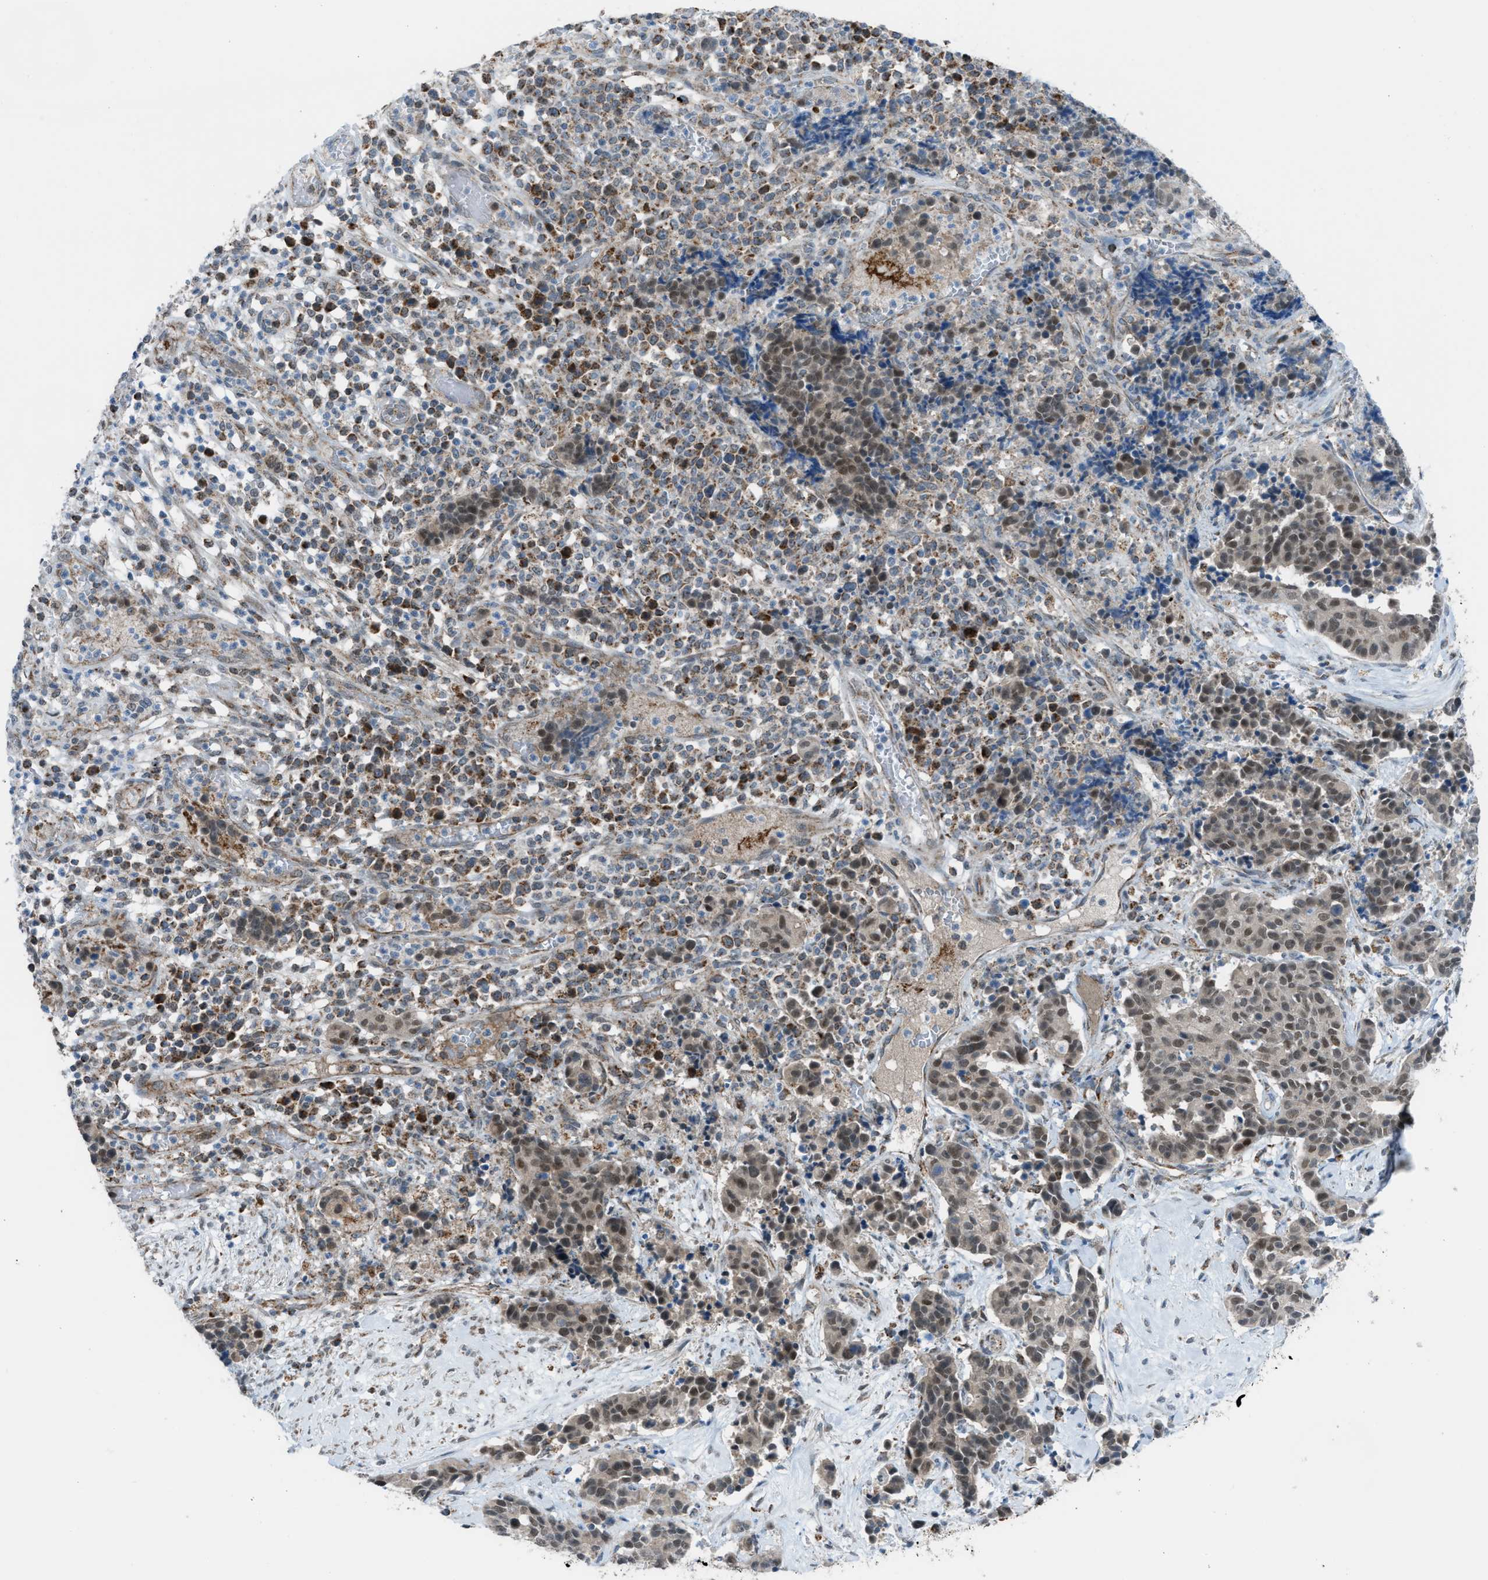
{"staining": {"intensity": "moderate", "quantity": ">75%", "location": "cytoplasmic/membranous,nuclear"}, "tissue": "cervical cancer", "cell_type": "Tumor cells", "image_type": "cancer", "snomed": [{"axis": "morphology", "description": "Squamous cell carcinoma, NOS"}, {"axis": "topography", "description": "Cervix"}], "caption": "An immunohistochemistry micrograph of neoplastic tissue is shown. Protein staining in brown labels moderate cytoplasmic/membranous and nuclear positivity in squamous cell carcinoma (cervical) within tumor cells. The staining was performed using DAB (3,3'-diaminobenzidine), with brown indicating positive protein expression. Nuclei are stained blue with hematoxylin.", "gene": "SRM", "patient": {"sex": "female", "age": 35}}